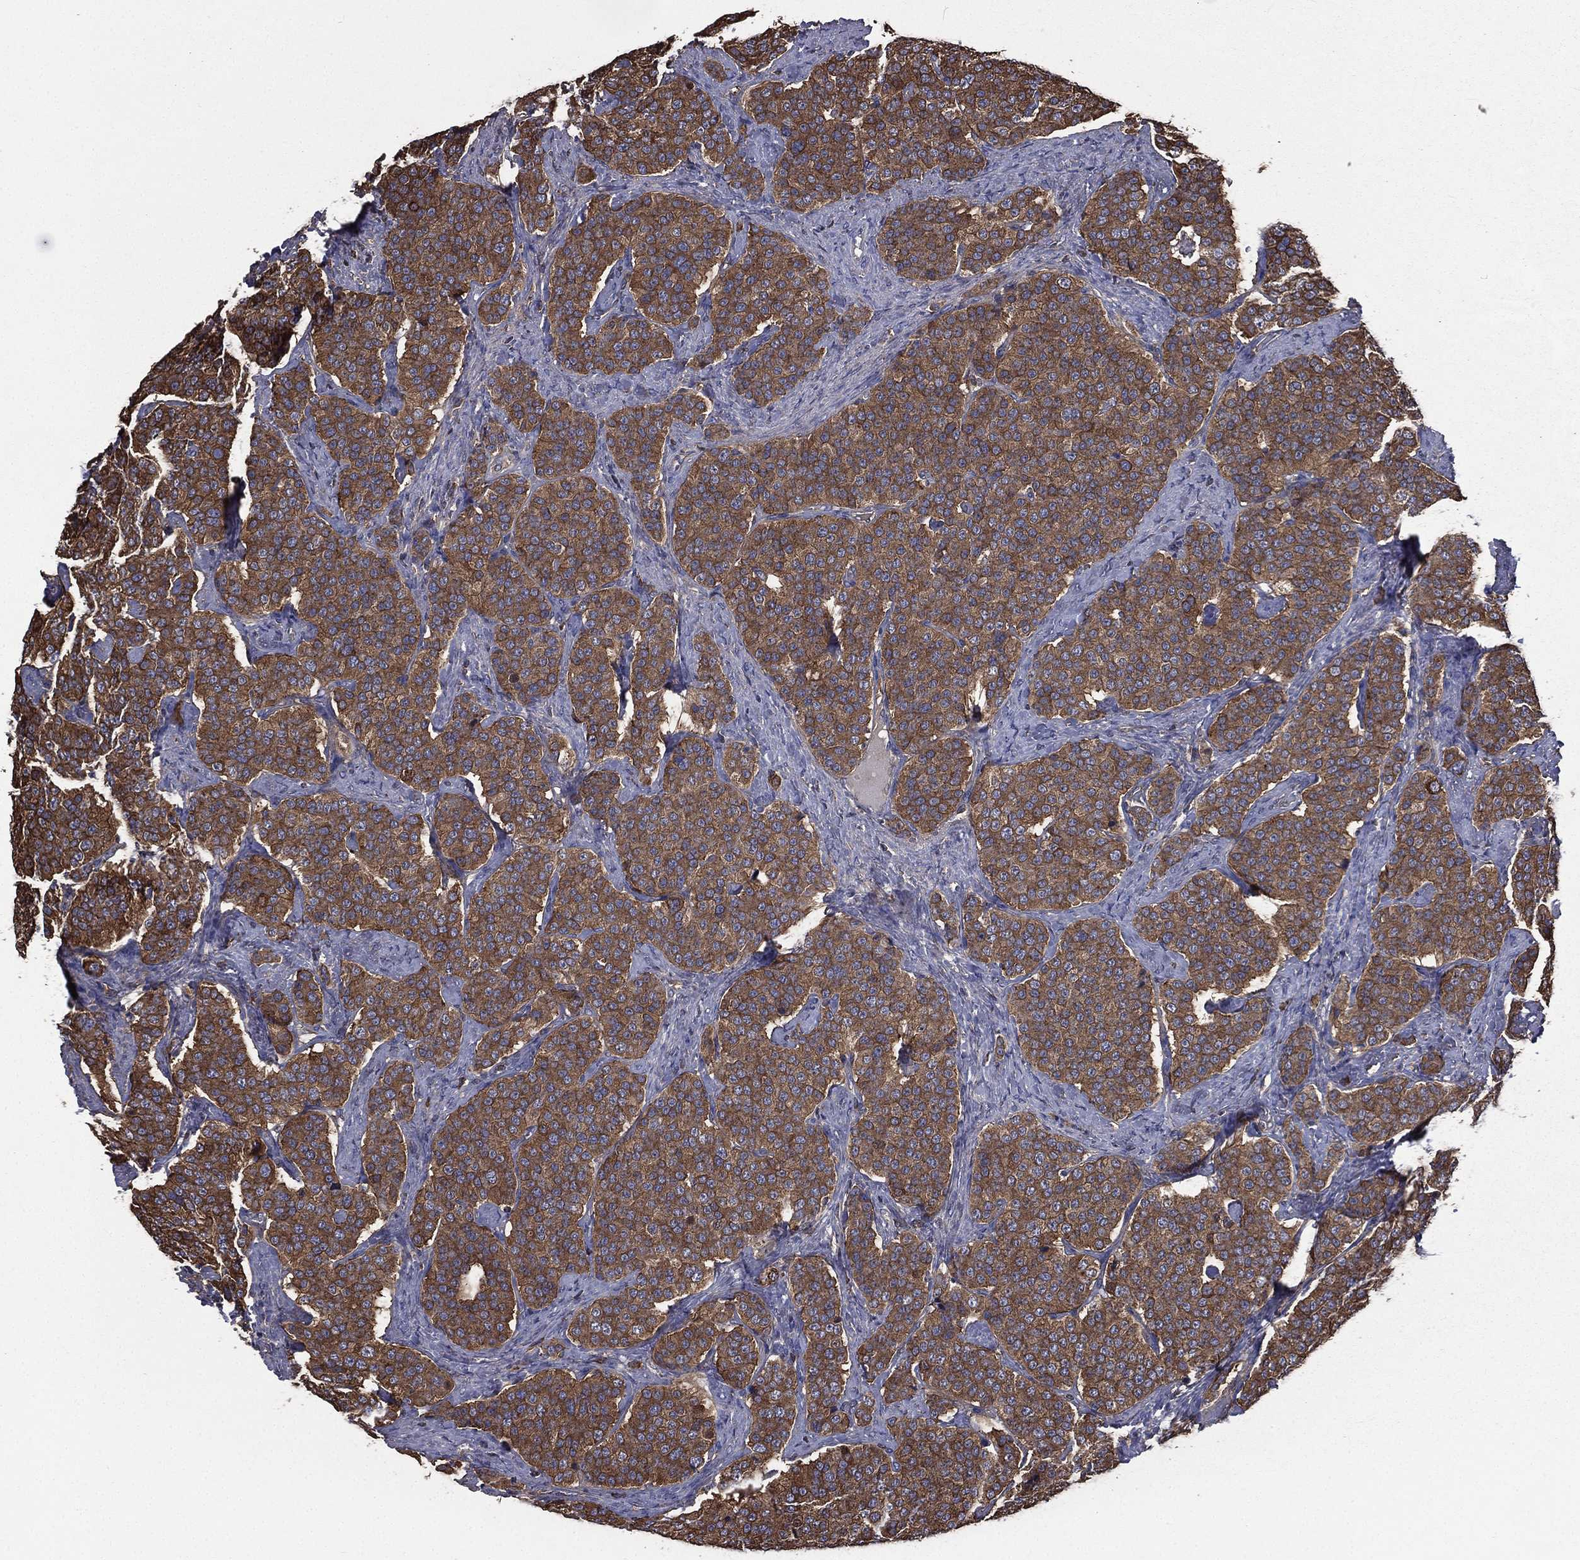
{"staining": {"intensity": "strong", "quantity": ">75%", "location": "cytoplasmic/membranous"}, "tissue": "carcinoid", "cell_type": "Tumor cells", "image_type": "cancer", "snomed": [{"axis": "morphology", "description": "Carcinoid, malignant, NOS"}, {"axis": "topography", "description": "Small intestine"}], "caption": "Immunohistochemical staining of human carcinoid (malignant) shows high levels of strong cytoplasmic/membranous protein expression in approximately >75% of tumor cells.", "gene": "SARS1", "patient": {"sex": "female", "age": 58}}